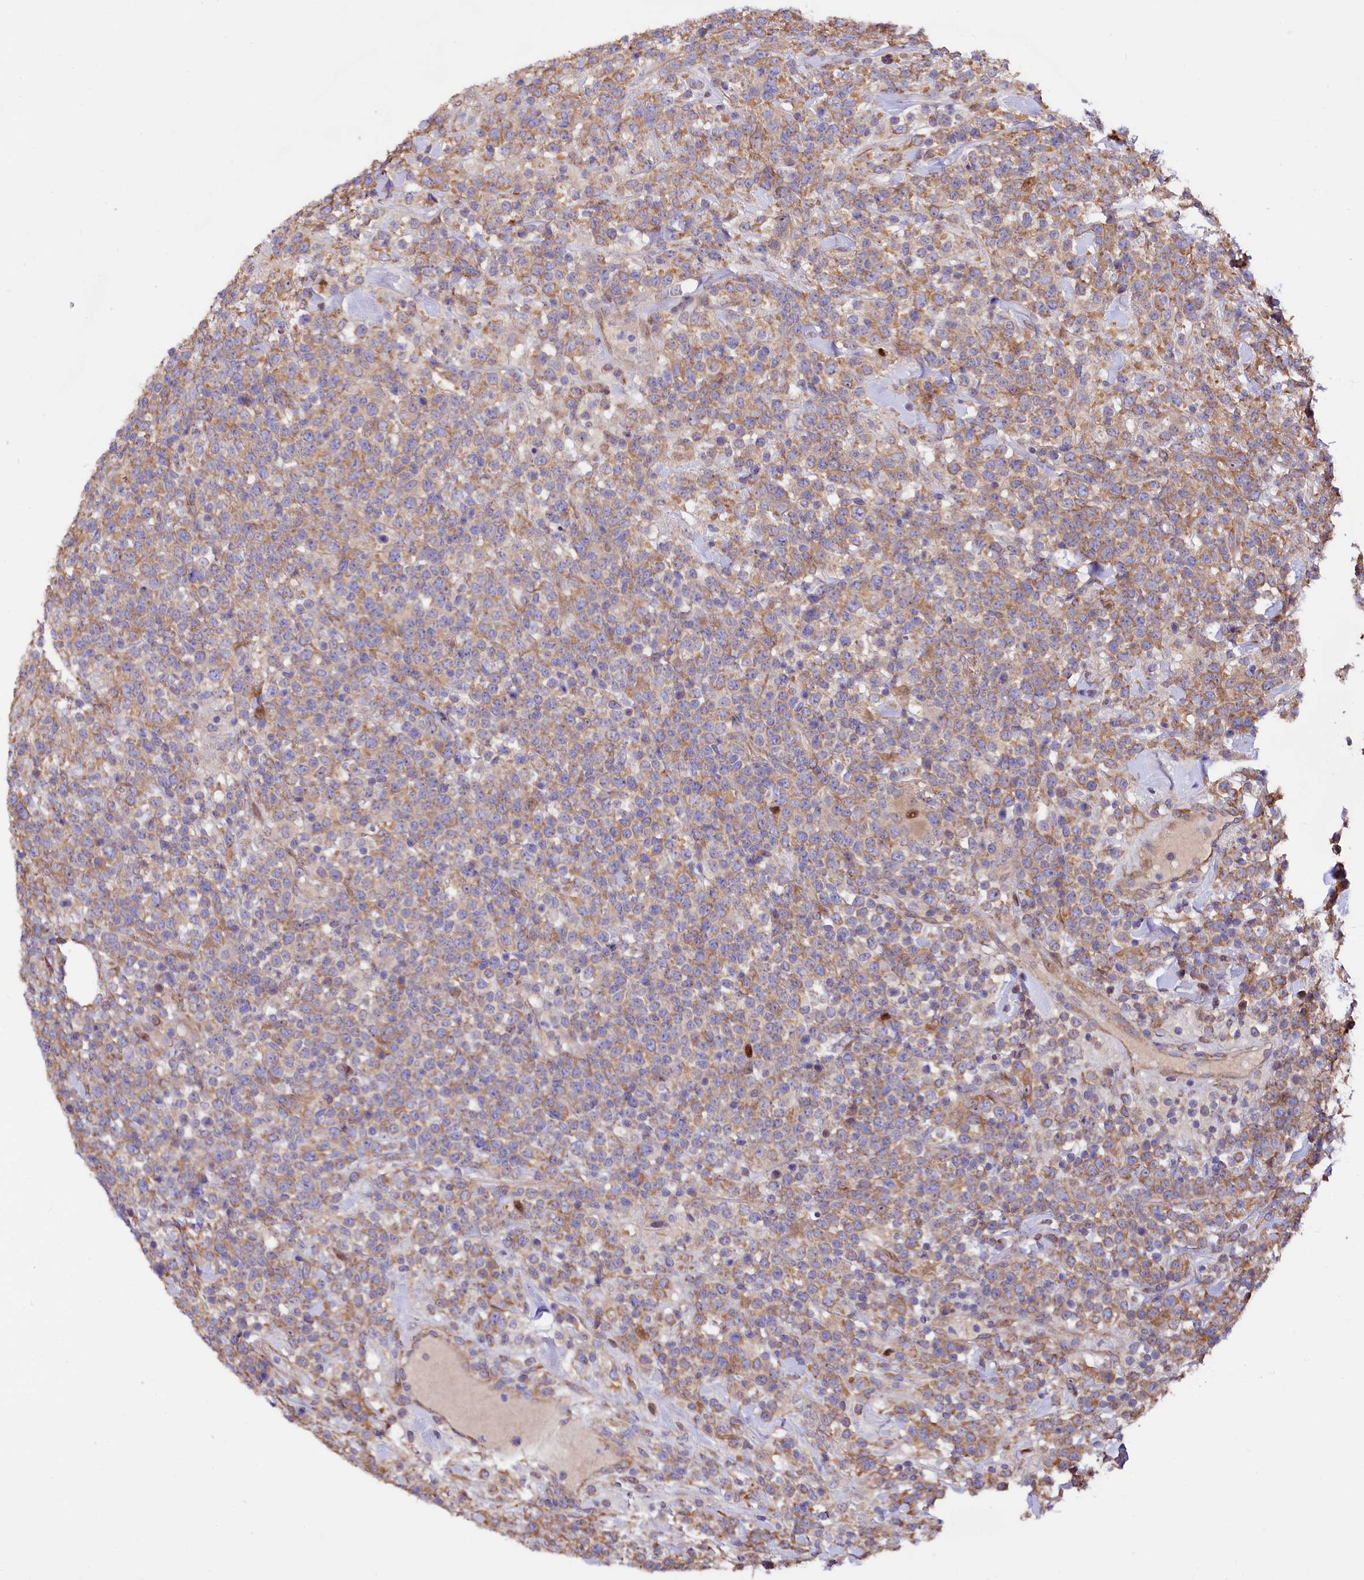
{"staining": {"intensity": "moderate", "quantity": ">75%", "location": "cytoplasmic/membranous"}, "tissue": "lymphoma", "cell_type": "Tumor cells", "image_type": "cancer", "snomed": [{"axis": "morphology", "description": "Malignant lymphoma, non-Hodgkin's type, High grade"}, {"axis": "topography", "description": "Colon"}], "caption": "Immunohistochemical staining of human malignant lymphoma, non-Hodgkin's type (high-grade) demonstrates medium levels of moderate cytoplasmic/membranous protein positivity in about >75% of tumor cells. Nuclei are stained in blue.", "gene": "PDZRN3", "patient": {"sex": "female", "age": 53}}